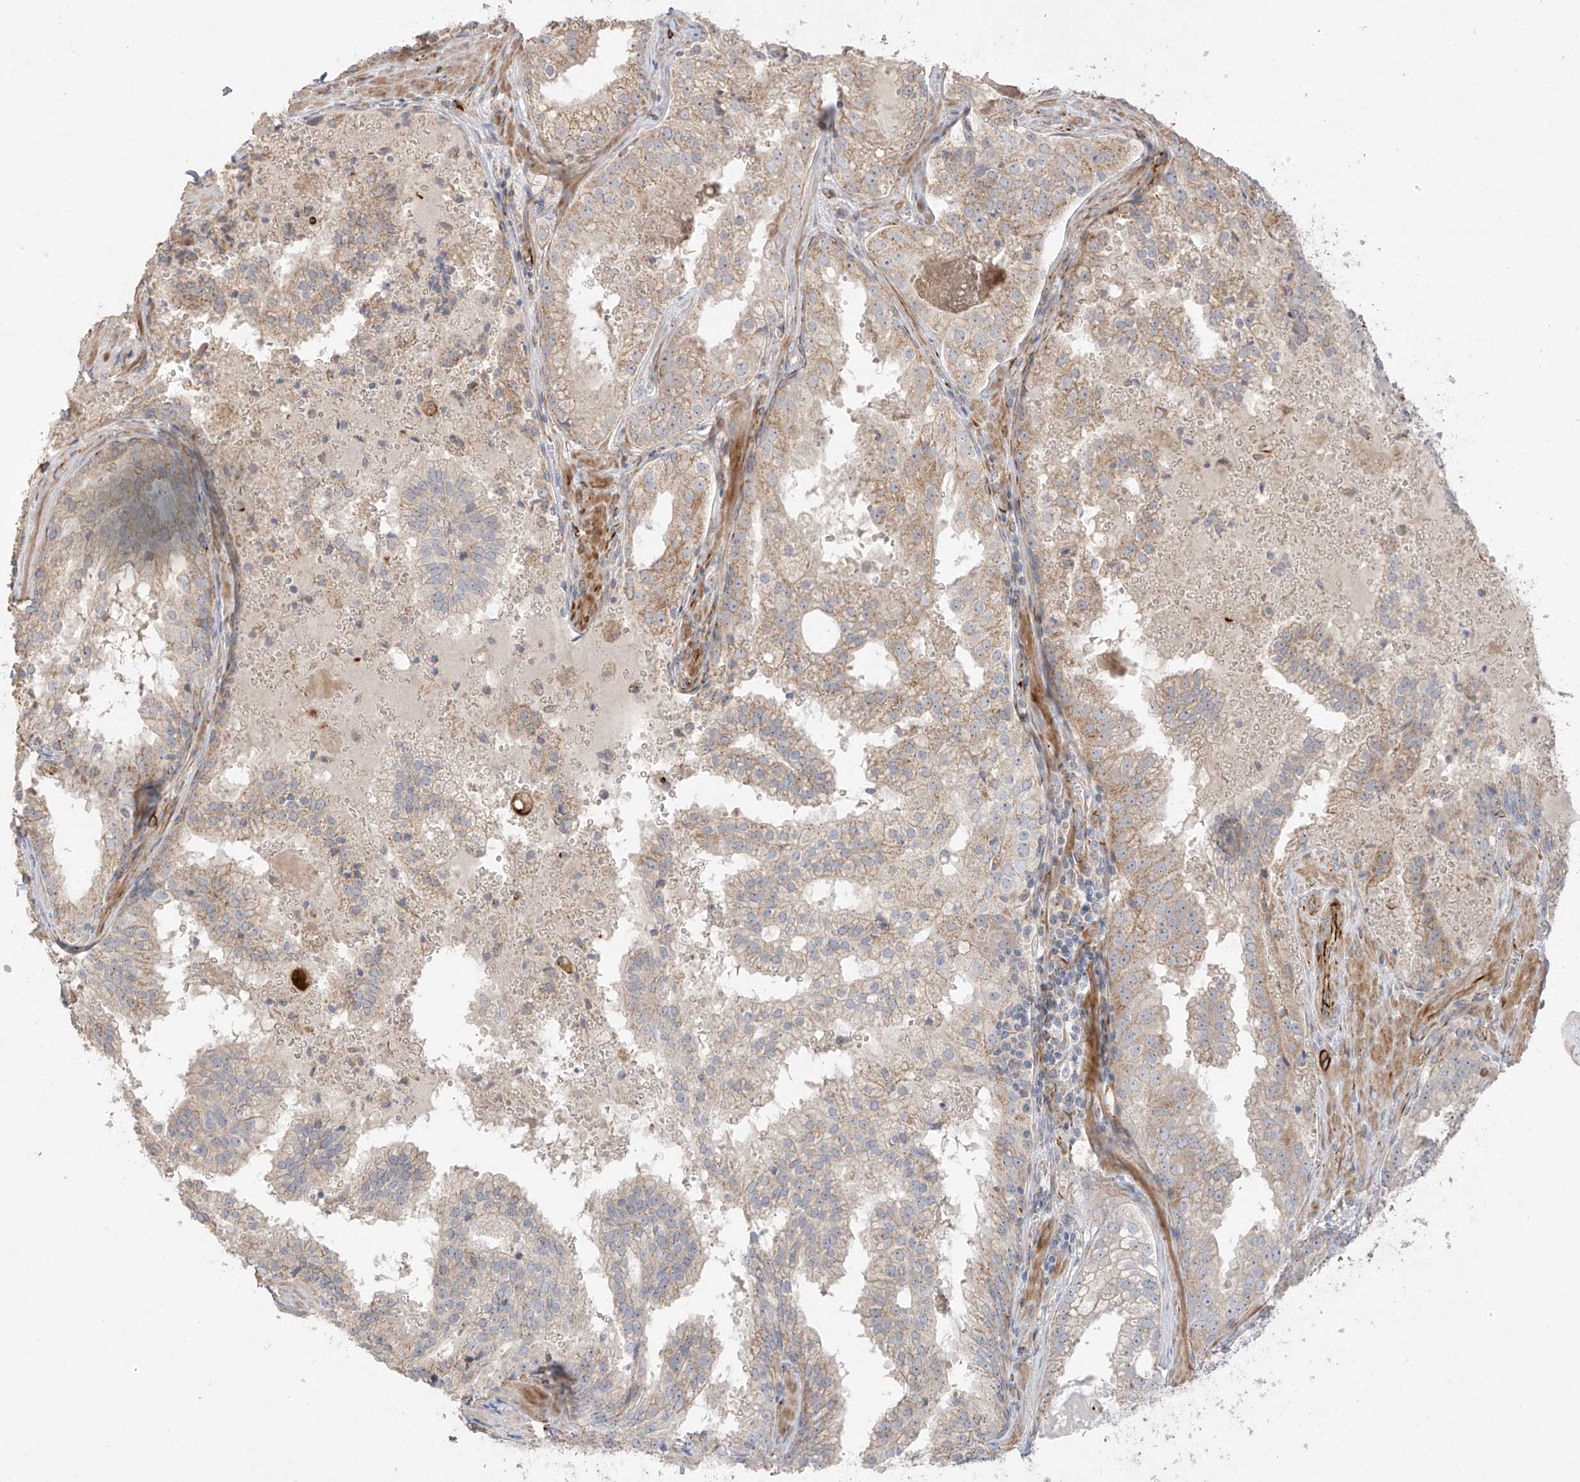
{"staining": {"intensity": "weak", "quantity": "25%-75%", "location": "cytoplasmic/membranous"}, "tissue": "prostate cancer", "cell_type": "Tumor cells", "image_type": "cancer", "snomed": [{"axis": "morphology", "description": "Adenocarcinoma, High grade"}, {"axis": "topography", "description": "Prostate"}], "caption": "High-grade adenocarcinoma (prostate) stained with DAB immunohistochemistry displays low levels of weak cytoplasmic/membranous expression in approximately 25%-75% of tumor cells. (brown staining indicates protein expression, while blue staining denotes nuclei).", "gene": "DCDC2", "patient": {"sex": "male", "age": 68}}